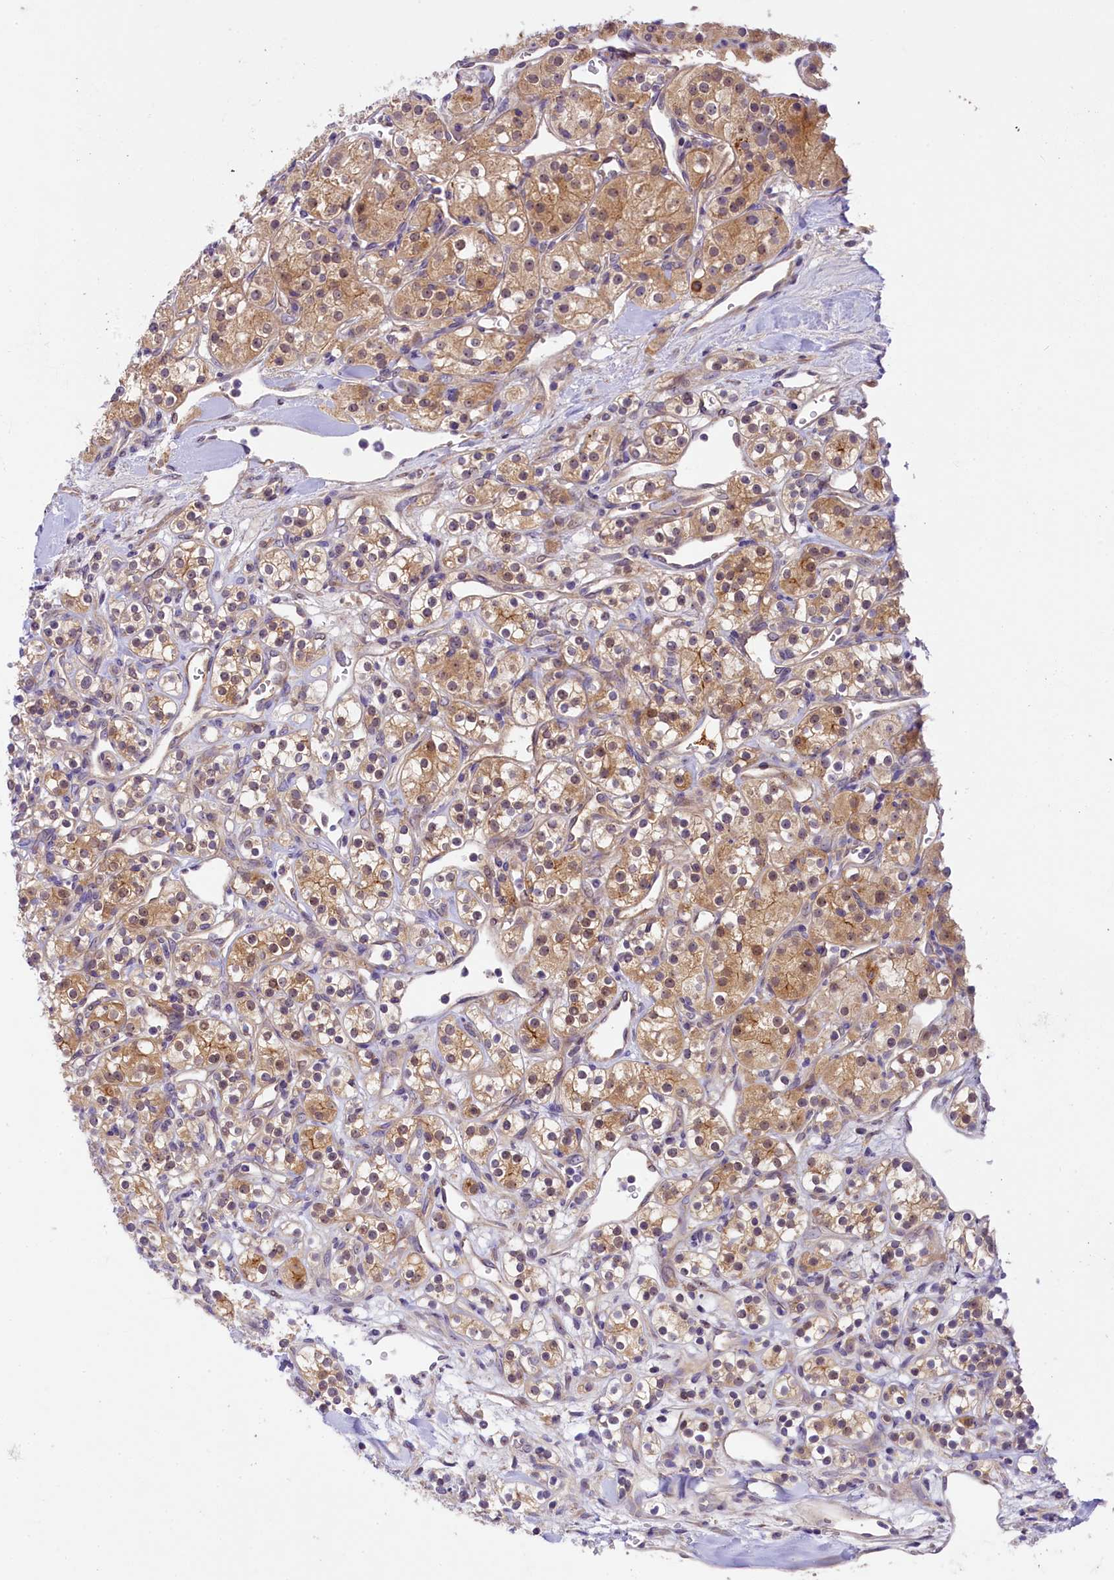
{"staining": {"intensity": "moderate", "quantity": ">75%", "location": "cytoplasmic/membranous"}, "tissue": "renal cancer", "cell_type": "Tumor cells", "image_type": "cancer", "snomed": [{"axis": "morphology", "description": "Adenocarcinoma, NOS"}, {"axis": "topography", "description": "Kidney"}], "caption": "Tumor cells reveal medium levels of moderate cytoplasmic/membranous positivity in approximately >75% of cells in human renal cancer. The protein of interest is shown in brown color, while the nuclei are stained blue.", "gene": "UBXN6", "patient": {"sex": "male", "age": 77}}